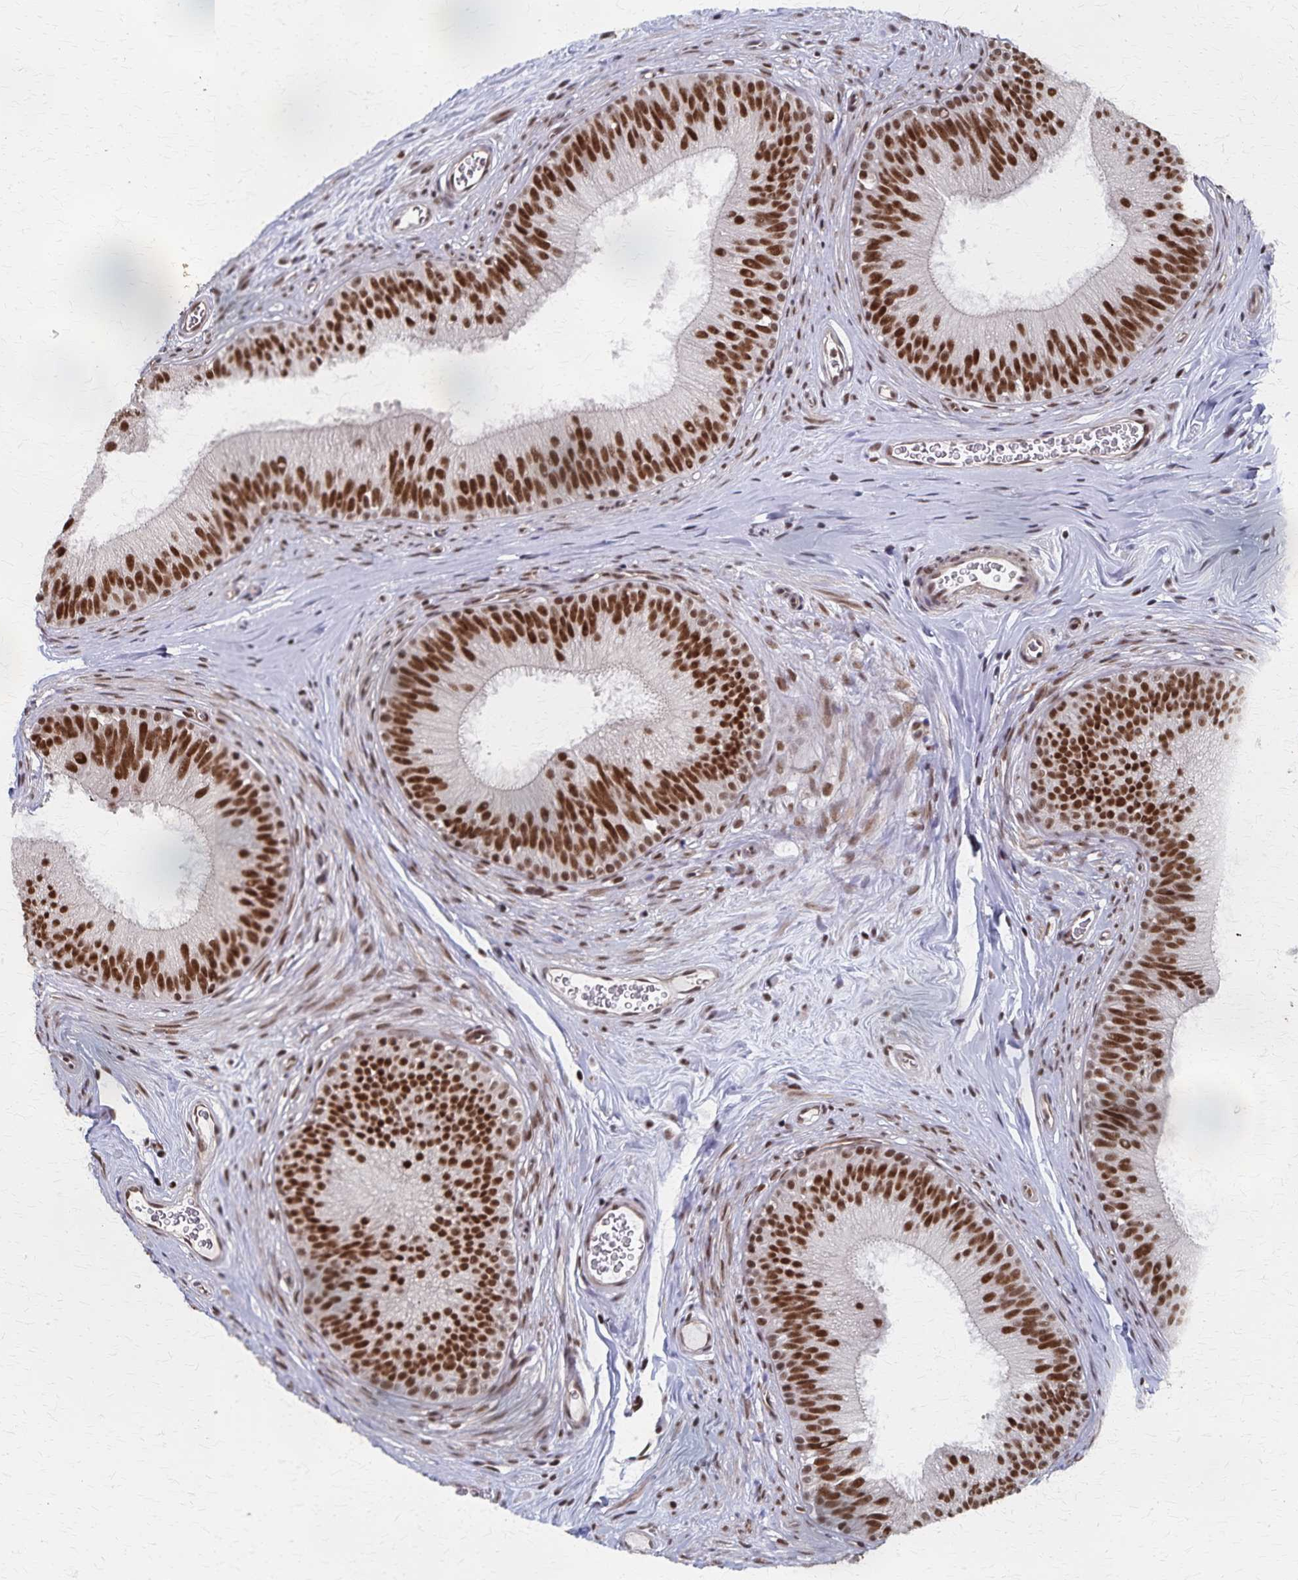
{"staining": {"intensity": "strong", "quantity": ">75%", "location": "nuclear"}, "tissue": "epididymis", "cell_type": "Glandular cells", "image_type": "normal", "snomed": [{"axis": "morphology", "description": "Normal tissue, NOS"}, {"axis": "topography", "description": "Epididymis"}], "caption": "Glandular cells show high levels of strong nuclear staining in approximately >75% of cells in normal epididymis.", "gene": "GTF2B", "patient": {"sex": "male", "age": 24}}